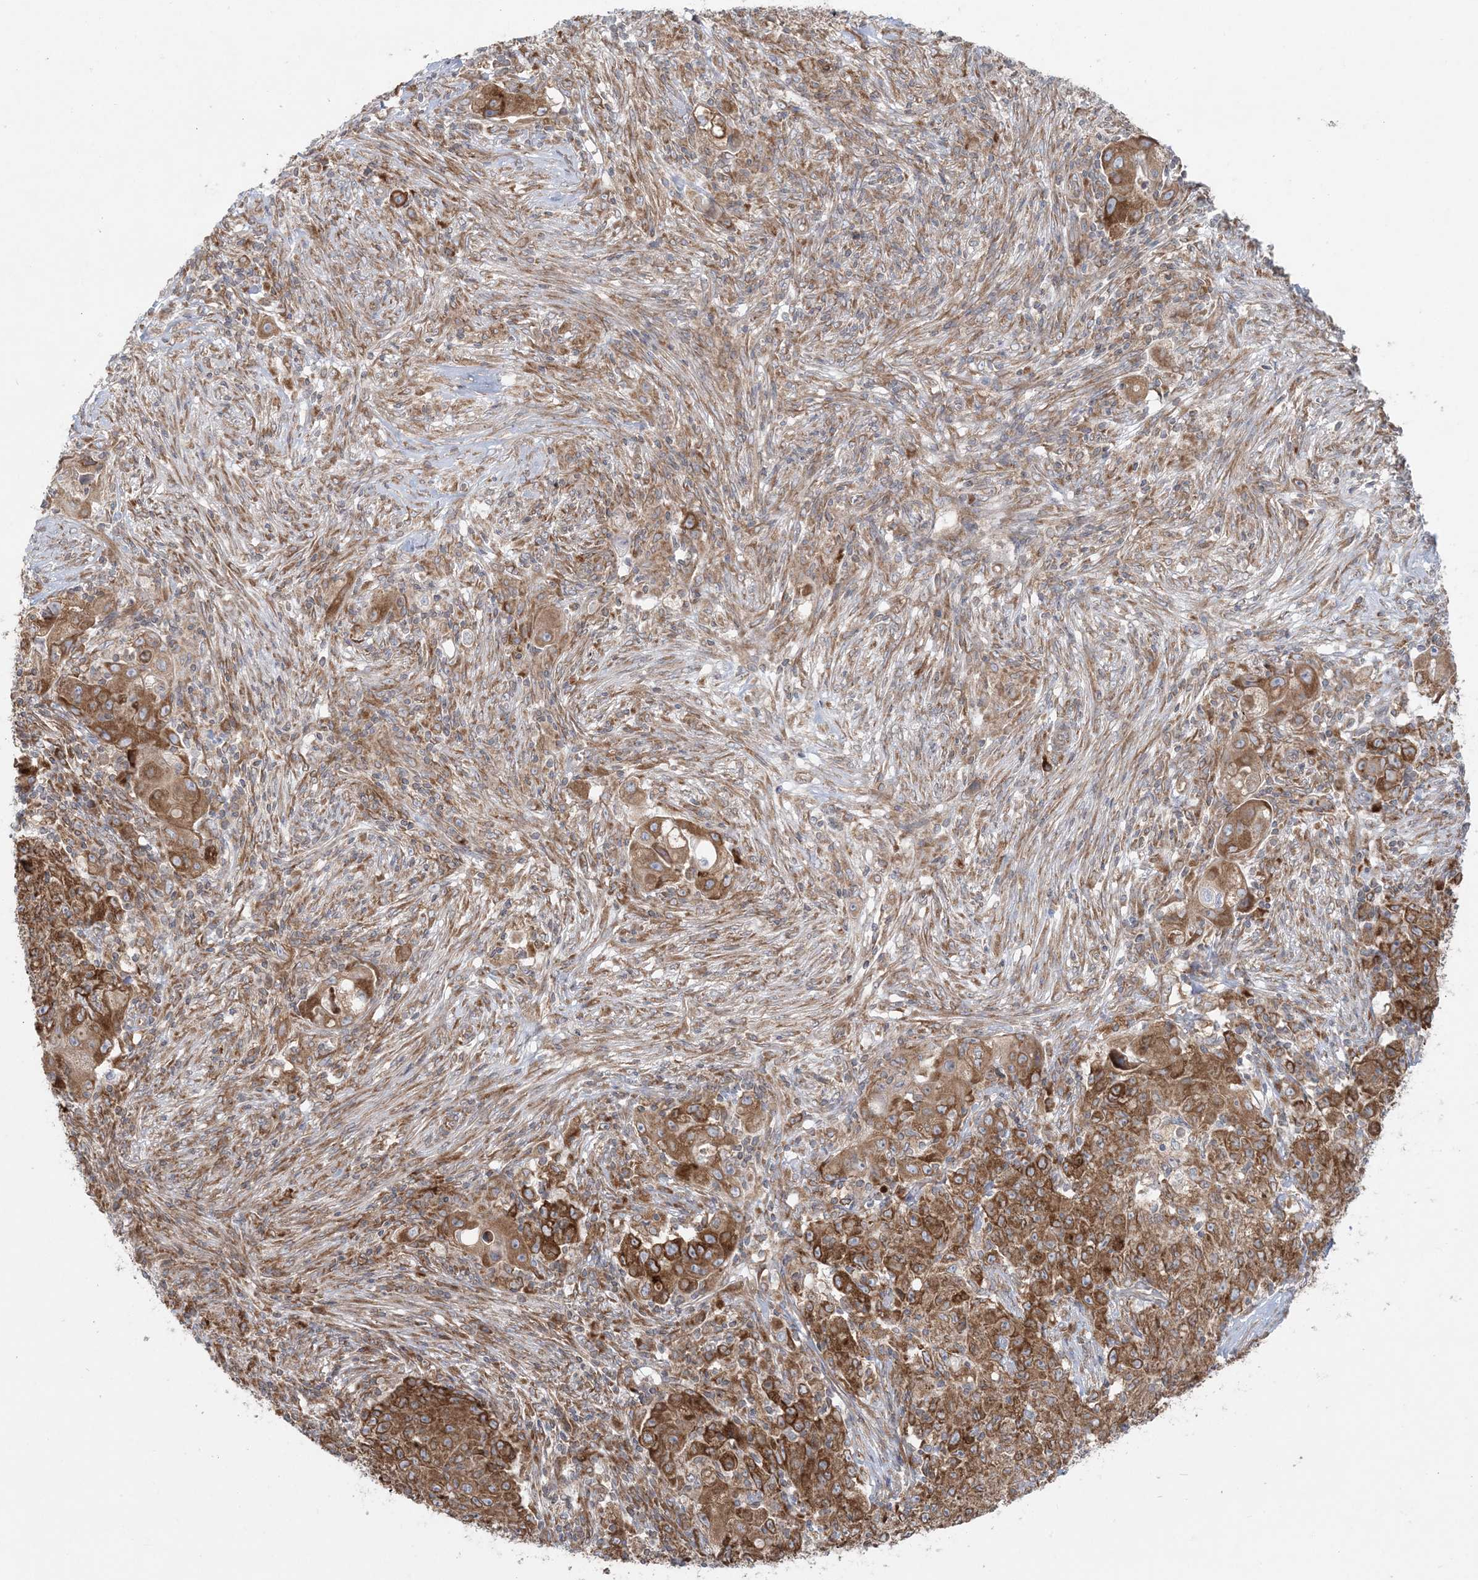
{"staining": {"intensity": "moderate", "quantity": ">75%", "location": "cytoplasmic/membranous"}, "tissue": "ovarian cancer", "cell_type": "Tumor cells", "image_type": "cancer", "snomed": [{"axis": "morphology", "description": "Carcinoma, endometroid"}, {"axis": "topography", "description": "Ovary"}], "caption": "Ovarian cancer (endometroid carcinoma) was stained to show a protein in brown. There is medium levels of moderate cytoplasmic/membranous staining in approximately >75% of tumor cells.", "gene": "UBXN4", "patient": {"sex": "female", "age": 42}}